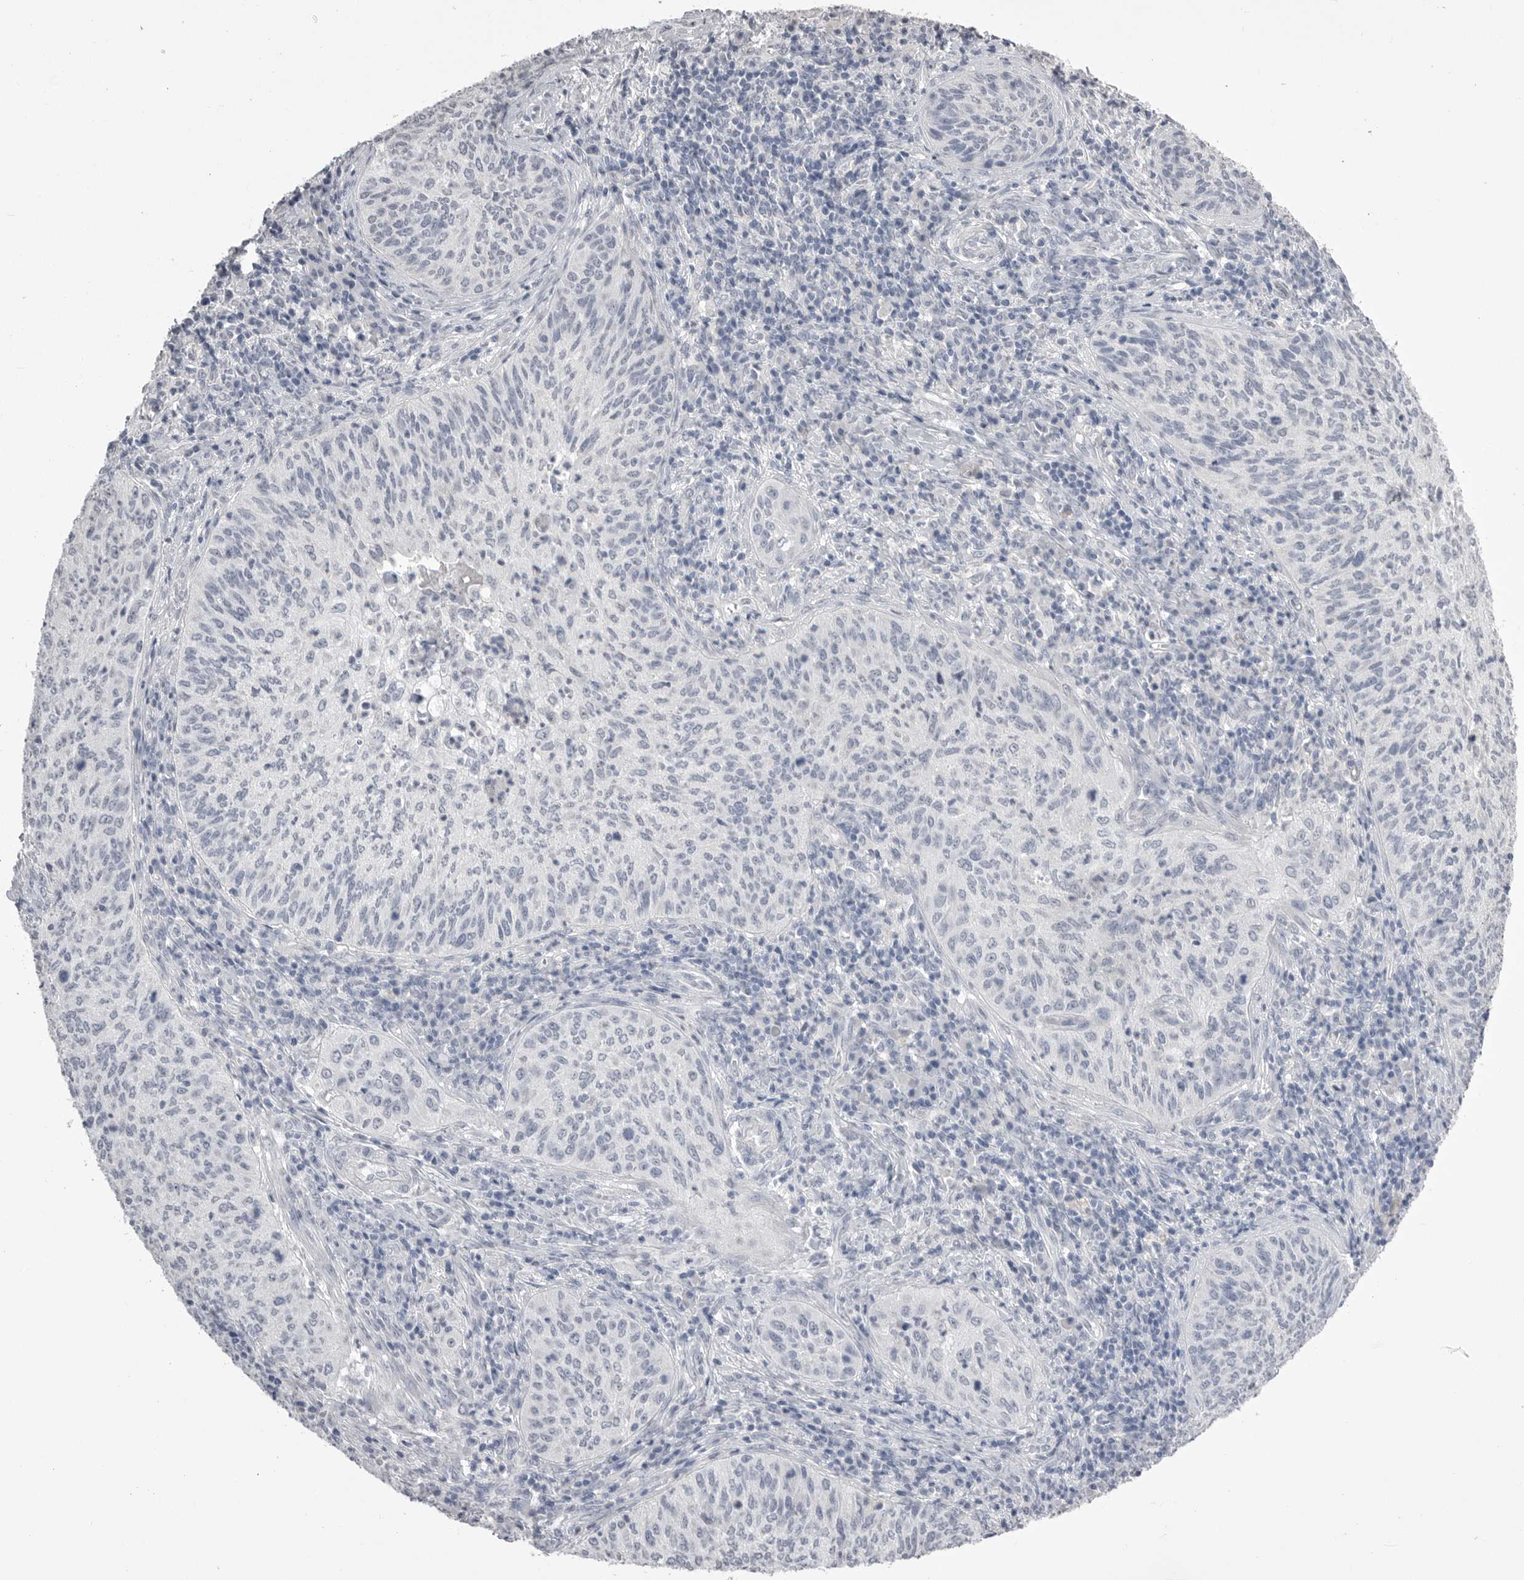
{"staining": {"intensity": "negative", "quantity": "none", "location": "none"}, "tissue": "cervical cancer", "cell_type": "Tumor cells", "image_type": "cancer", "snomed": [{"axis": "morphology", "description": "Squamous cell carcinoma, NOS"}, {"axis": "topography", "description": "Cervix"}], "caption": "IHC histopathology image of neoplastic tissue: cervical cancer stained with DAB displays no significant protein positivity in tumor cells.", "gene": "CPB1", "patient": {"sex": "female", "age": 30}}